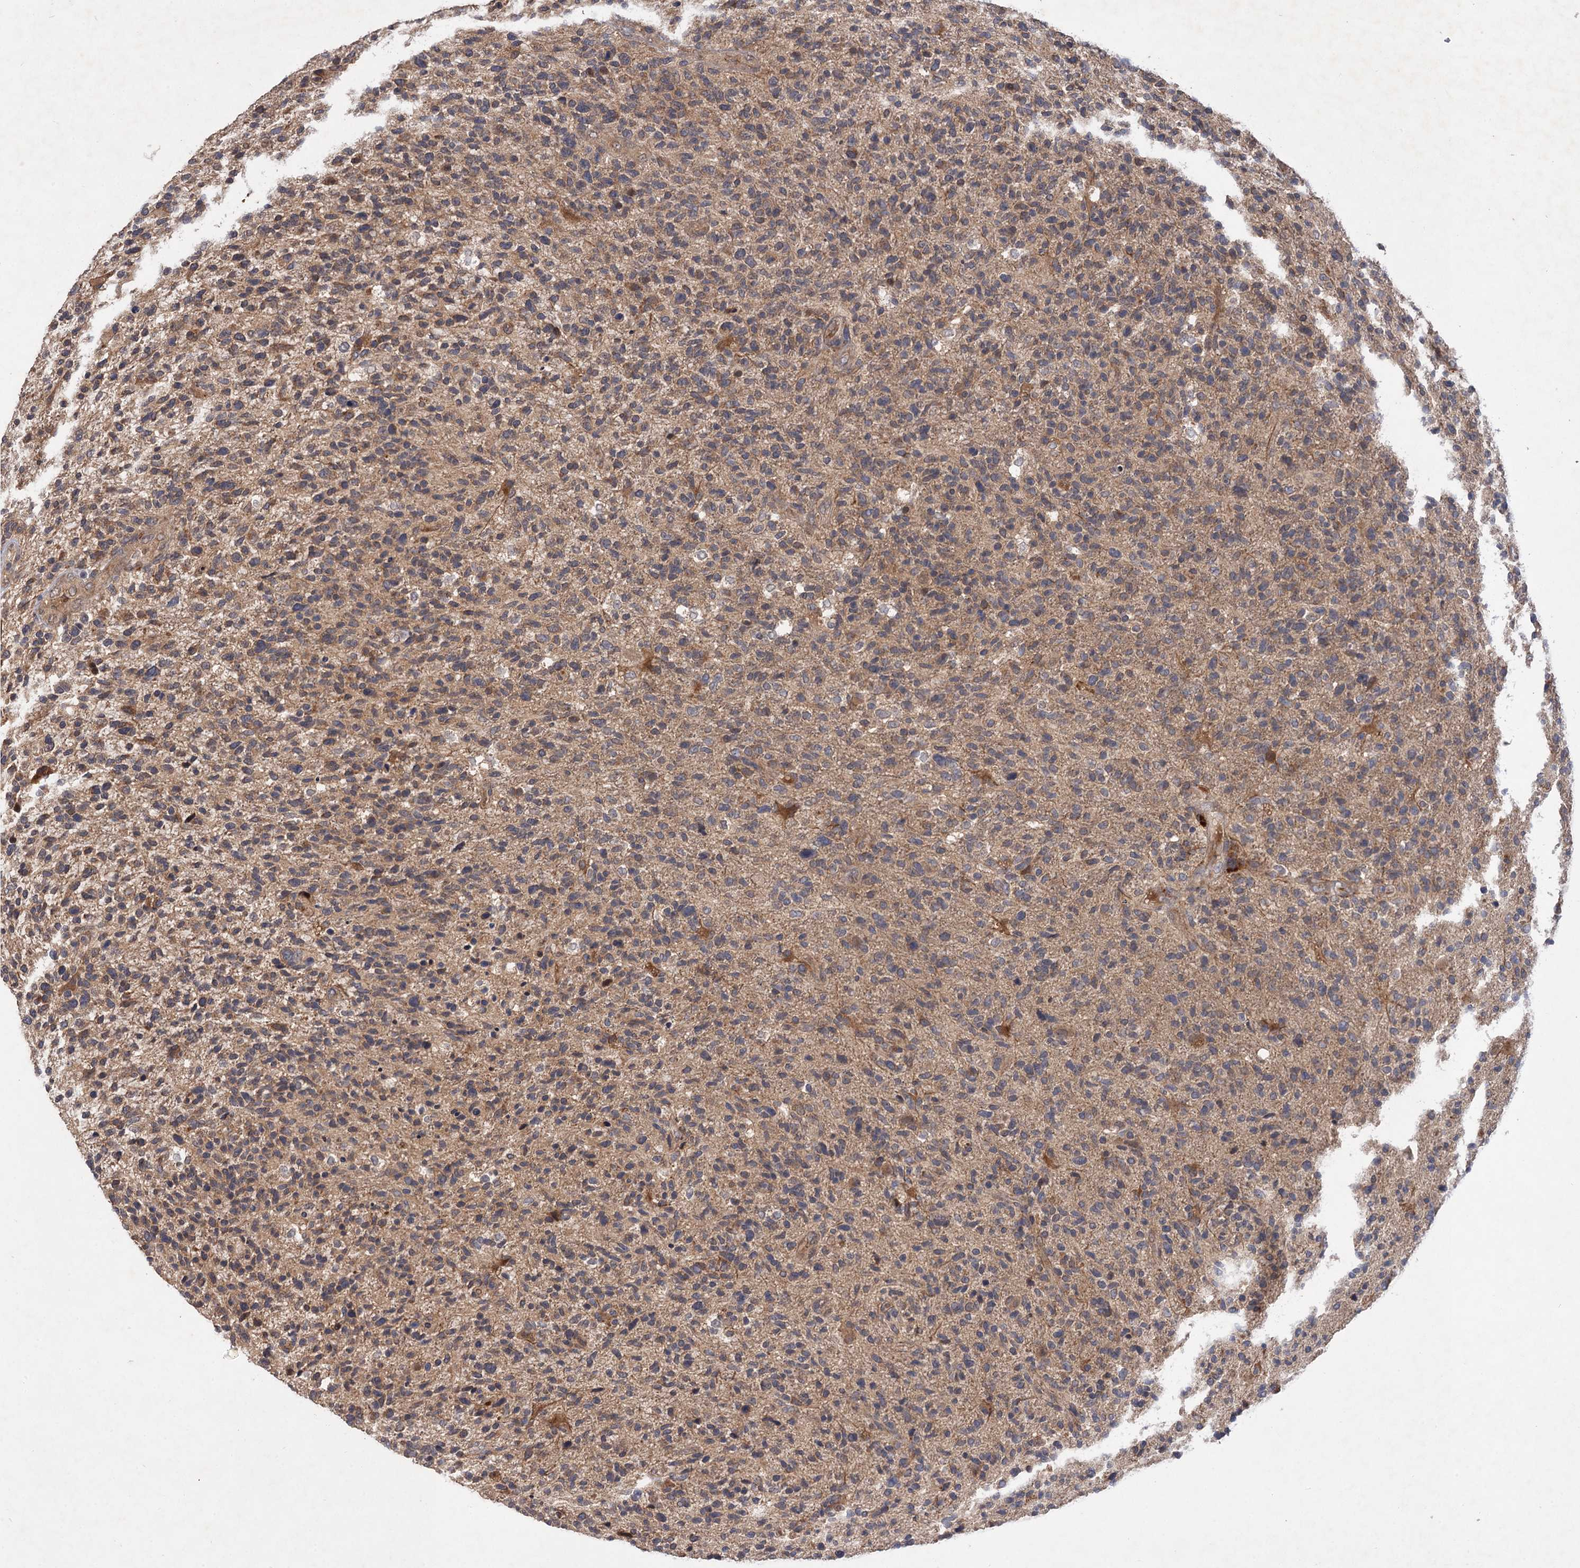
{"staining": {"intensity": "weak", "quantity": "25%-75%", "location": "cytoplasmic/membranous"}, "tissue": "glioma", "cell_type": "Tumor cells", "image_type": "cancer", "snomed": [{"axis": "morphology", "description": "Glioma, malignant, High grade"}, {"axis": "topography", "description": "Brain"}], "caption": "Immunohistochemistry (DAB (3,3'-diaminobenzidine)) staining of malignant high-grade glioma demonstrates weak cytoplasmic/membranous protein positivity in approximately 25%-75% of tumor cells.", "gene": "FBXW8", "patient": {"sex": "male", "age": 72}}